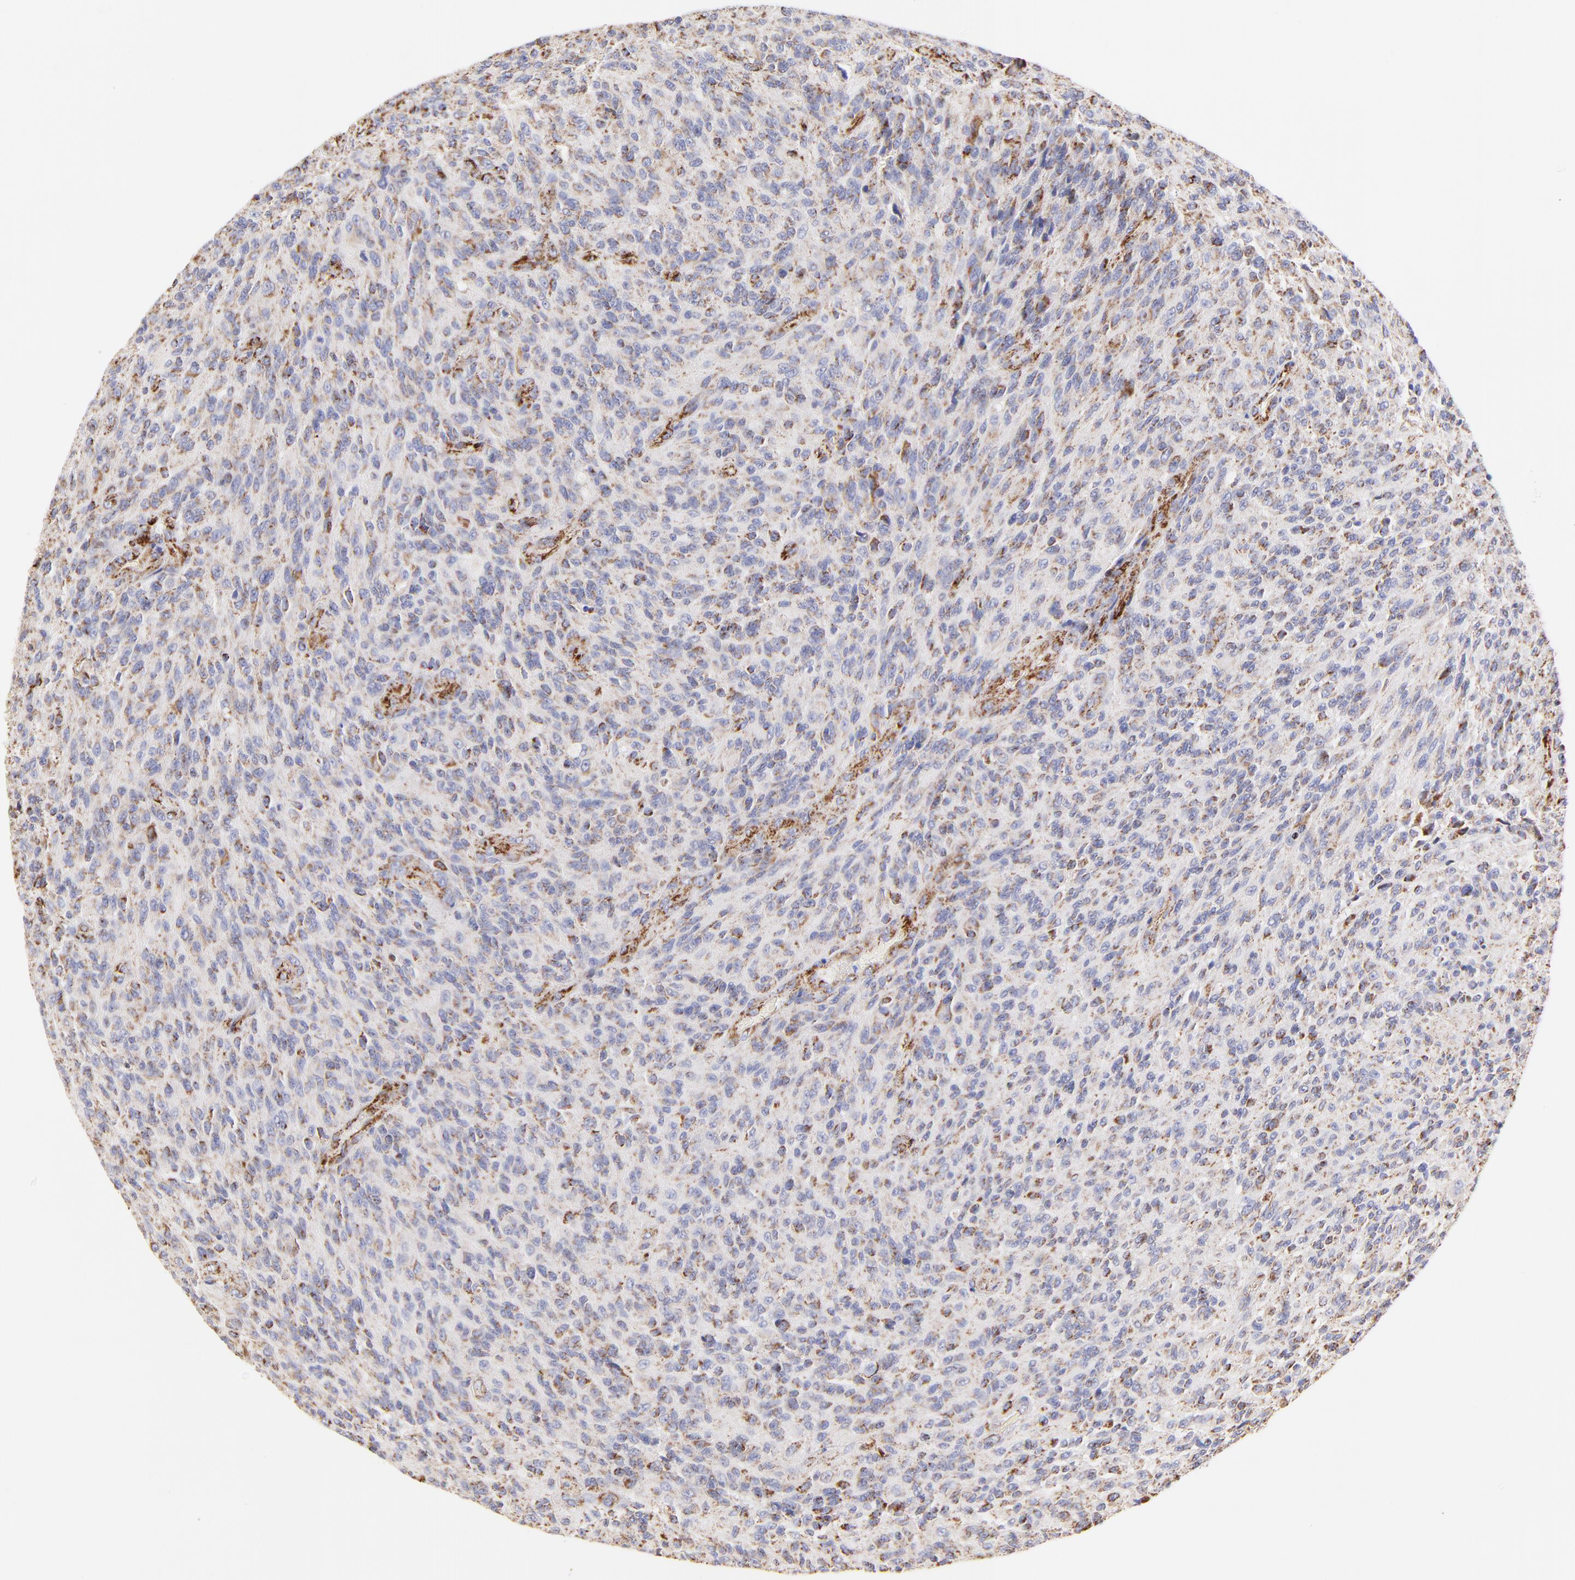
{"staining": {"intensity": "moderate", "quantity": "<25%", "location": "cytoplasmic/membranous"}, "tissue": "glioma", "cell_type": "Tumor cells", "image_type": "cancer", "snomed": [{"axis": "morphology", "description": "Normal tissue, NOS"}, {"axis": "morphology", "description": "Glioma, malignant, High grade"}, {"axis": "topography", "description": "Cerebral cortex"}], "caption": "This is an image of IHC staining of malignant high-grade glioma, which shows moderate positivity in the cytoplasmic/membranous of tumor cells.", "gene": "ECH1", "patient": {"sex": "male", "age": 56}}